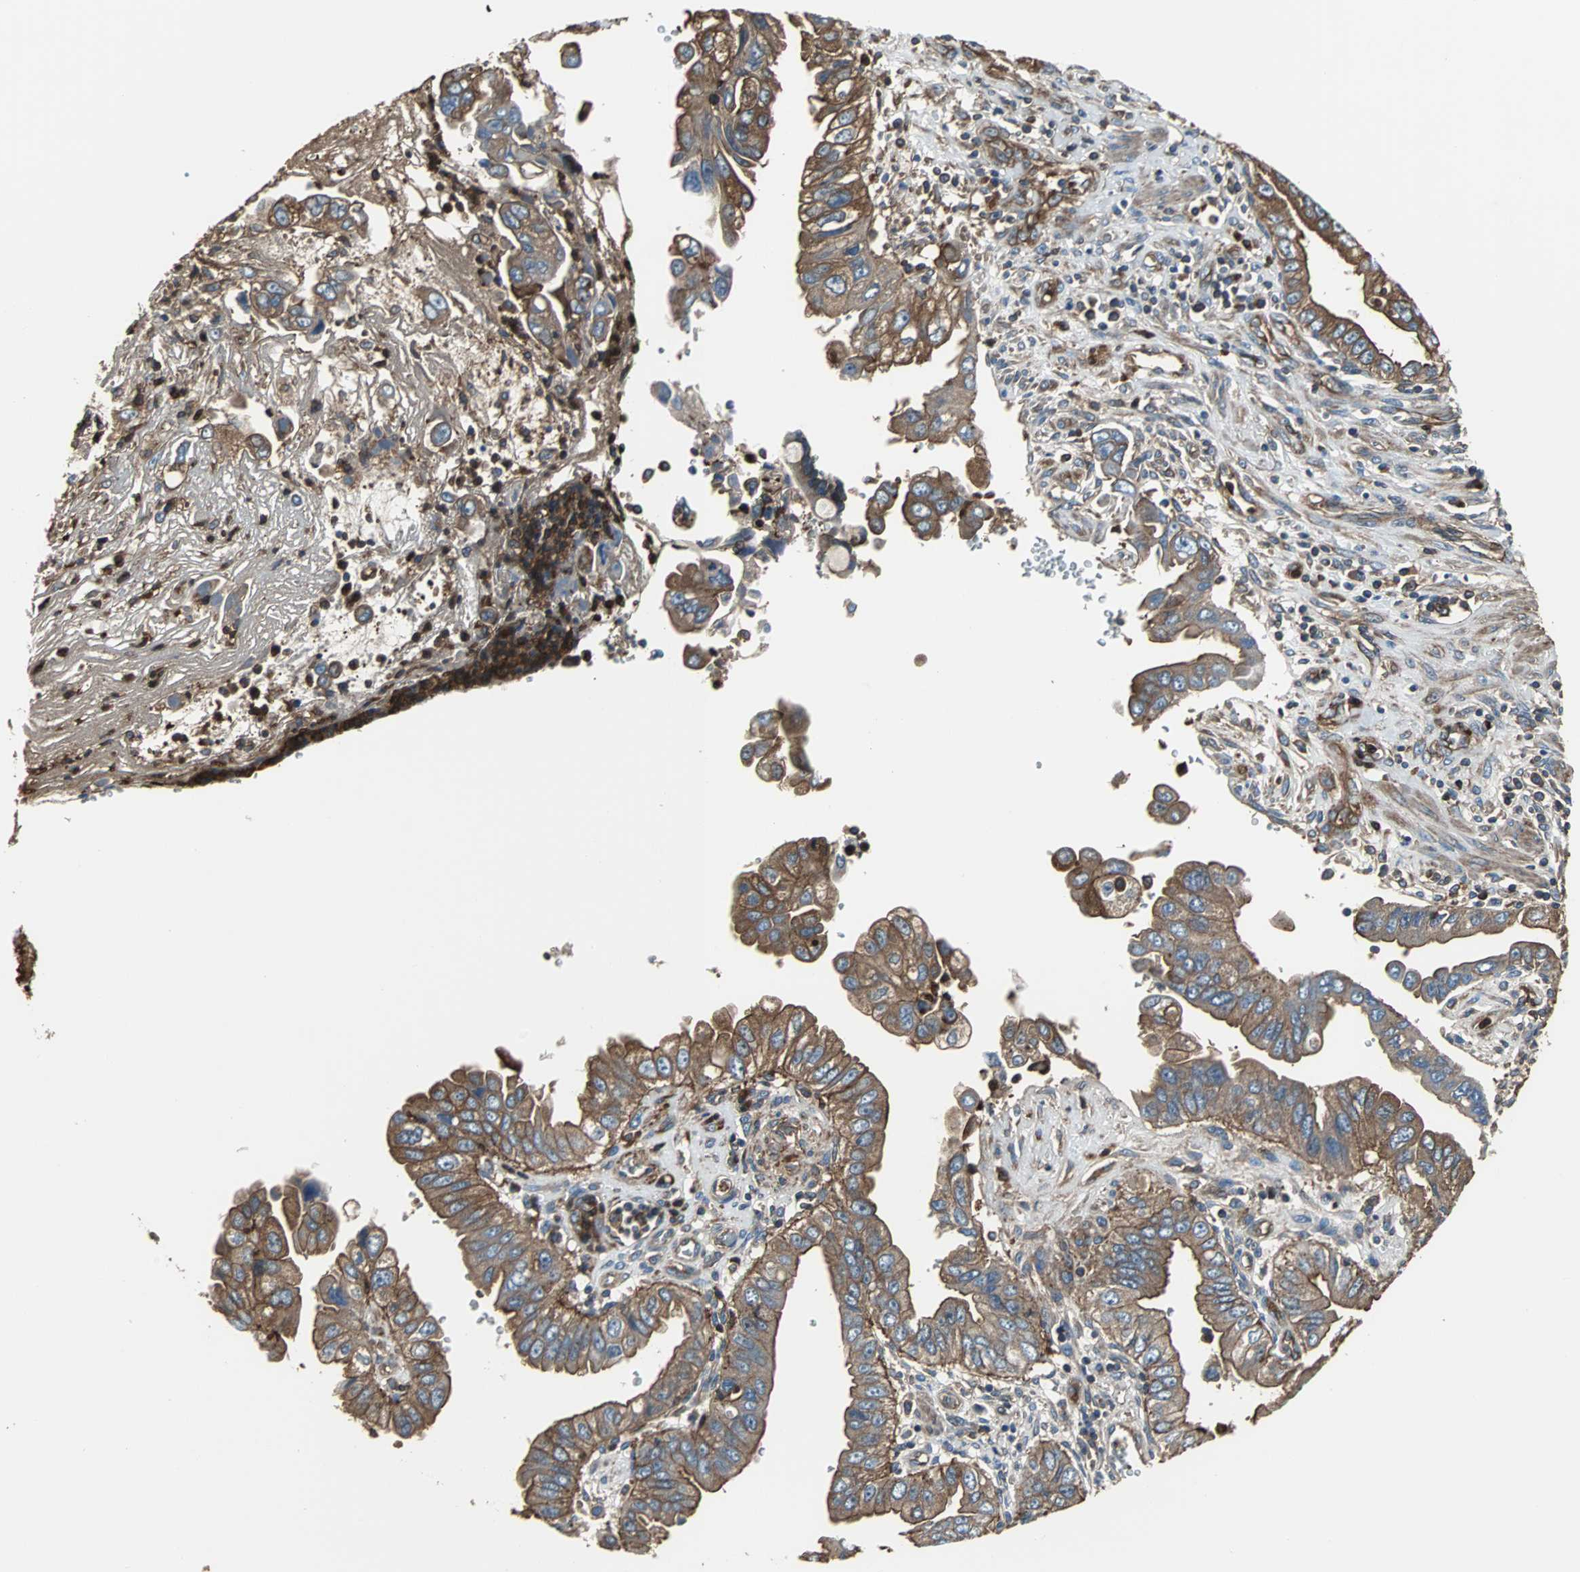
{"staining": {"intensity": "strong", "quantity": ">75%", "location": "cytoplasmic/membranous"}, "tissue": "pancreatic cancer", "cell_type": "Tumor cells", "image_type": "cancer", "snomed": [{"axis": "morphology", "description": "Normal tissue, NOS"}, {"axis": "topography", "description": "Lymph node"}], "caption": "High-power microscopy captured an immunohistochemistry (IHC) photomicrograph of pancreatic cancer, revealing strong cytoplasmic/membranous positivity in about >75% of tumor cells.", "gene": "ACTN1", "patient": {"sex": "male", "age": 50}}